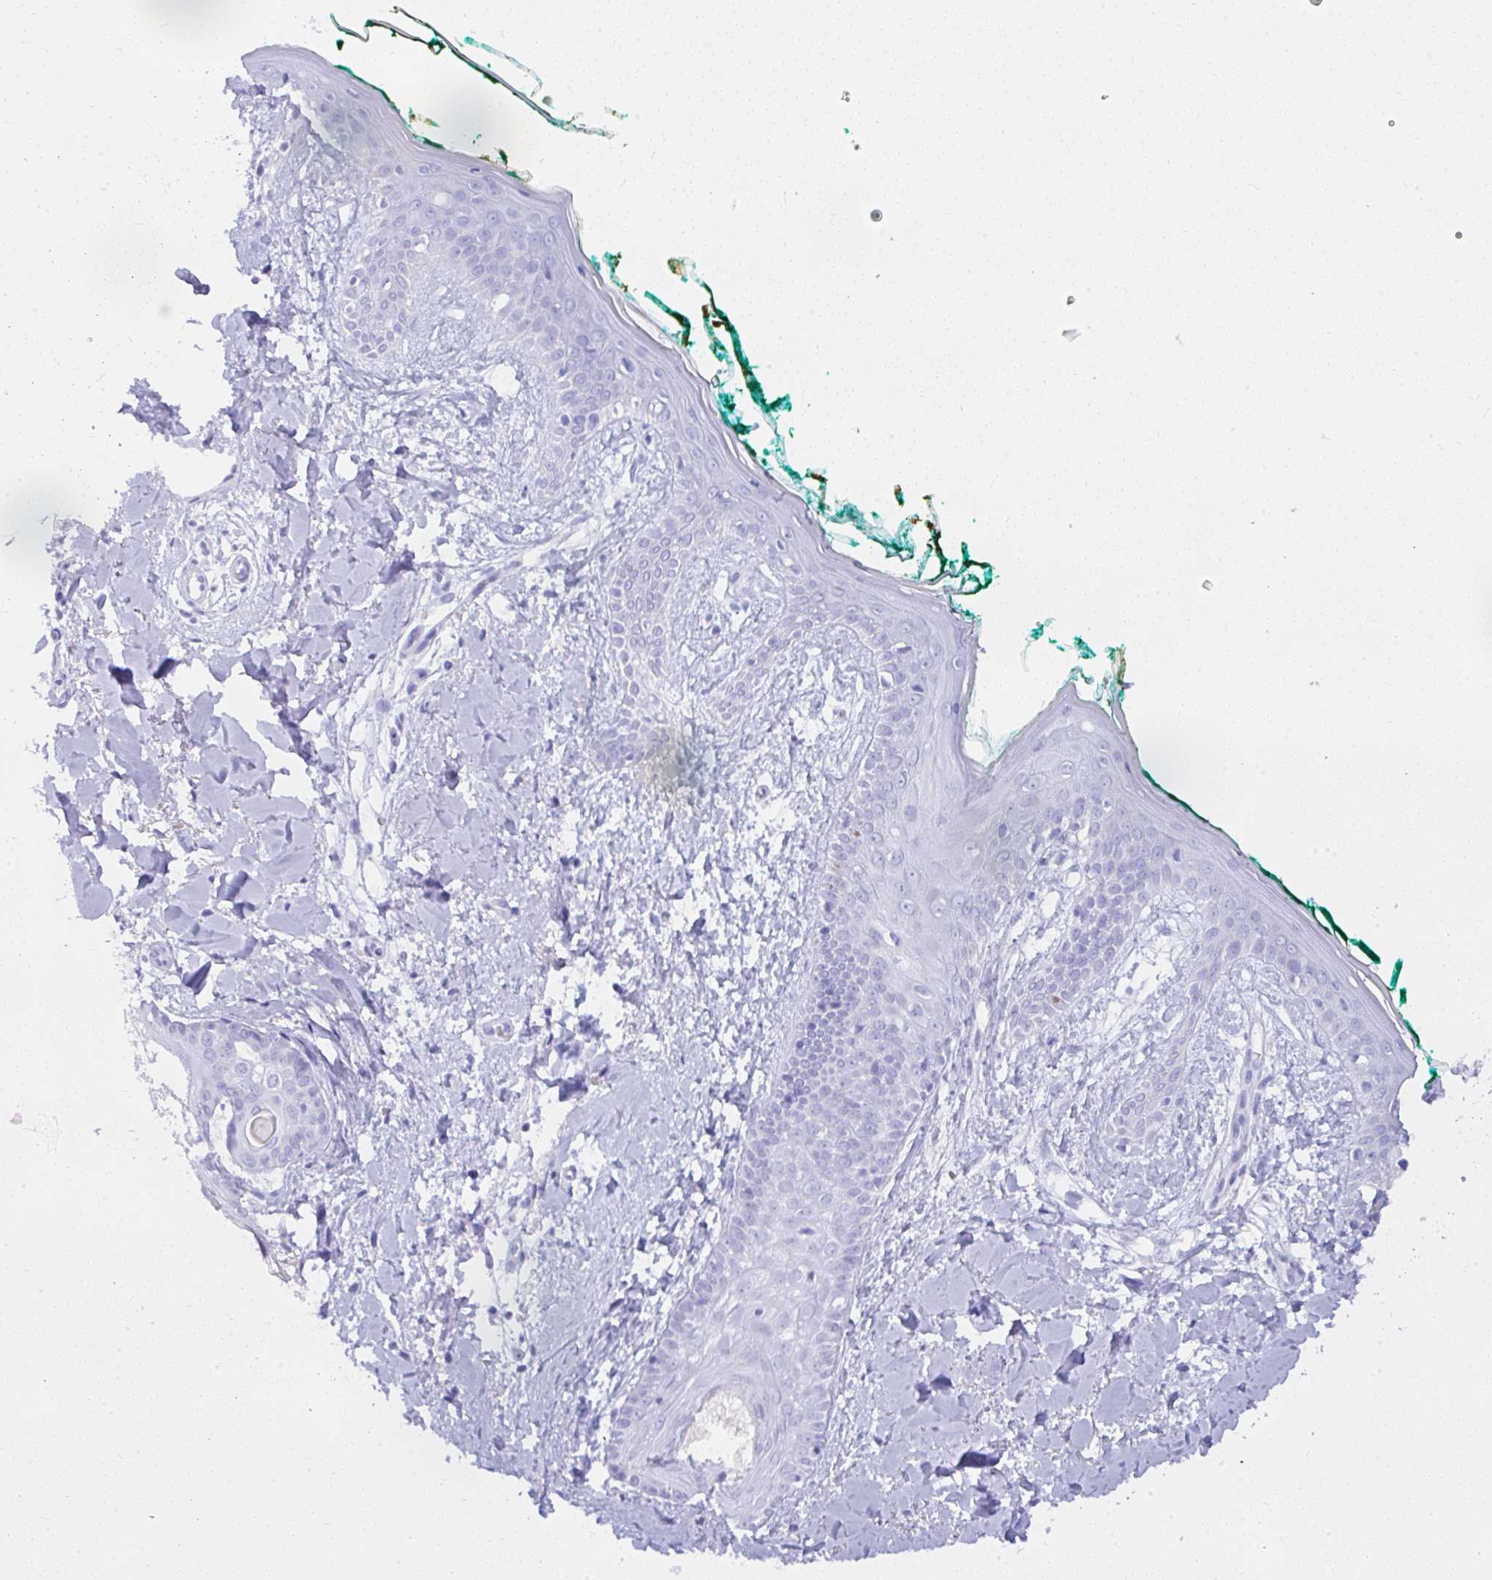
{"staining": {"intensity": "negative", "quantity": "none", "location": "none"}, "tissue": "skin", "cell_type": "Fibroblasts", "image_type": "normal", "snomed": [{"axis": "morphology", "description": "Normal tissue, NOS"}, {"axis": "topography", "description": "Skin"}], "caption": "Fibroblasts show no significant staining in benign skin. (IHC, brightfield microscopy, high magnification).", "gene": "SEL1L2", "patient": {"sex": "female", "age": 34}}